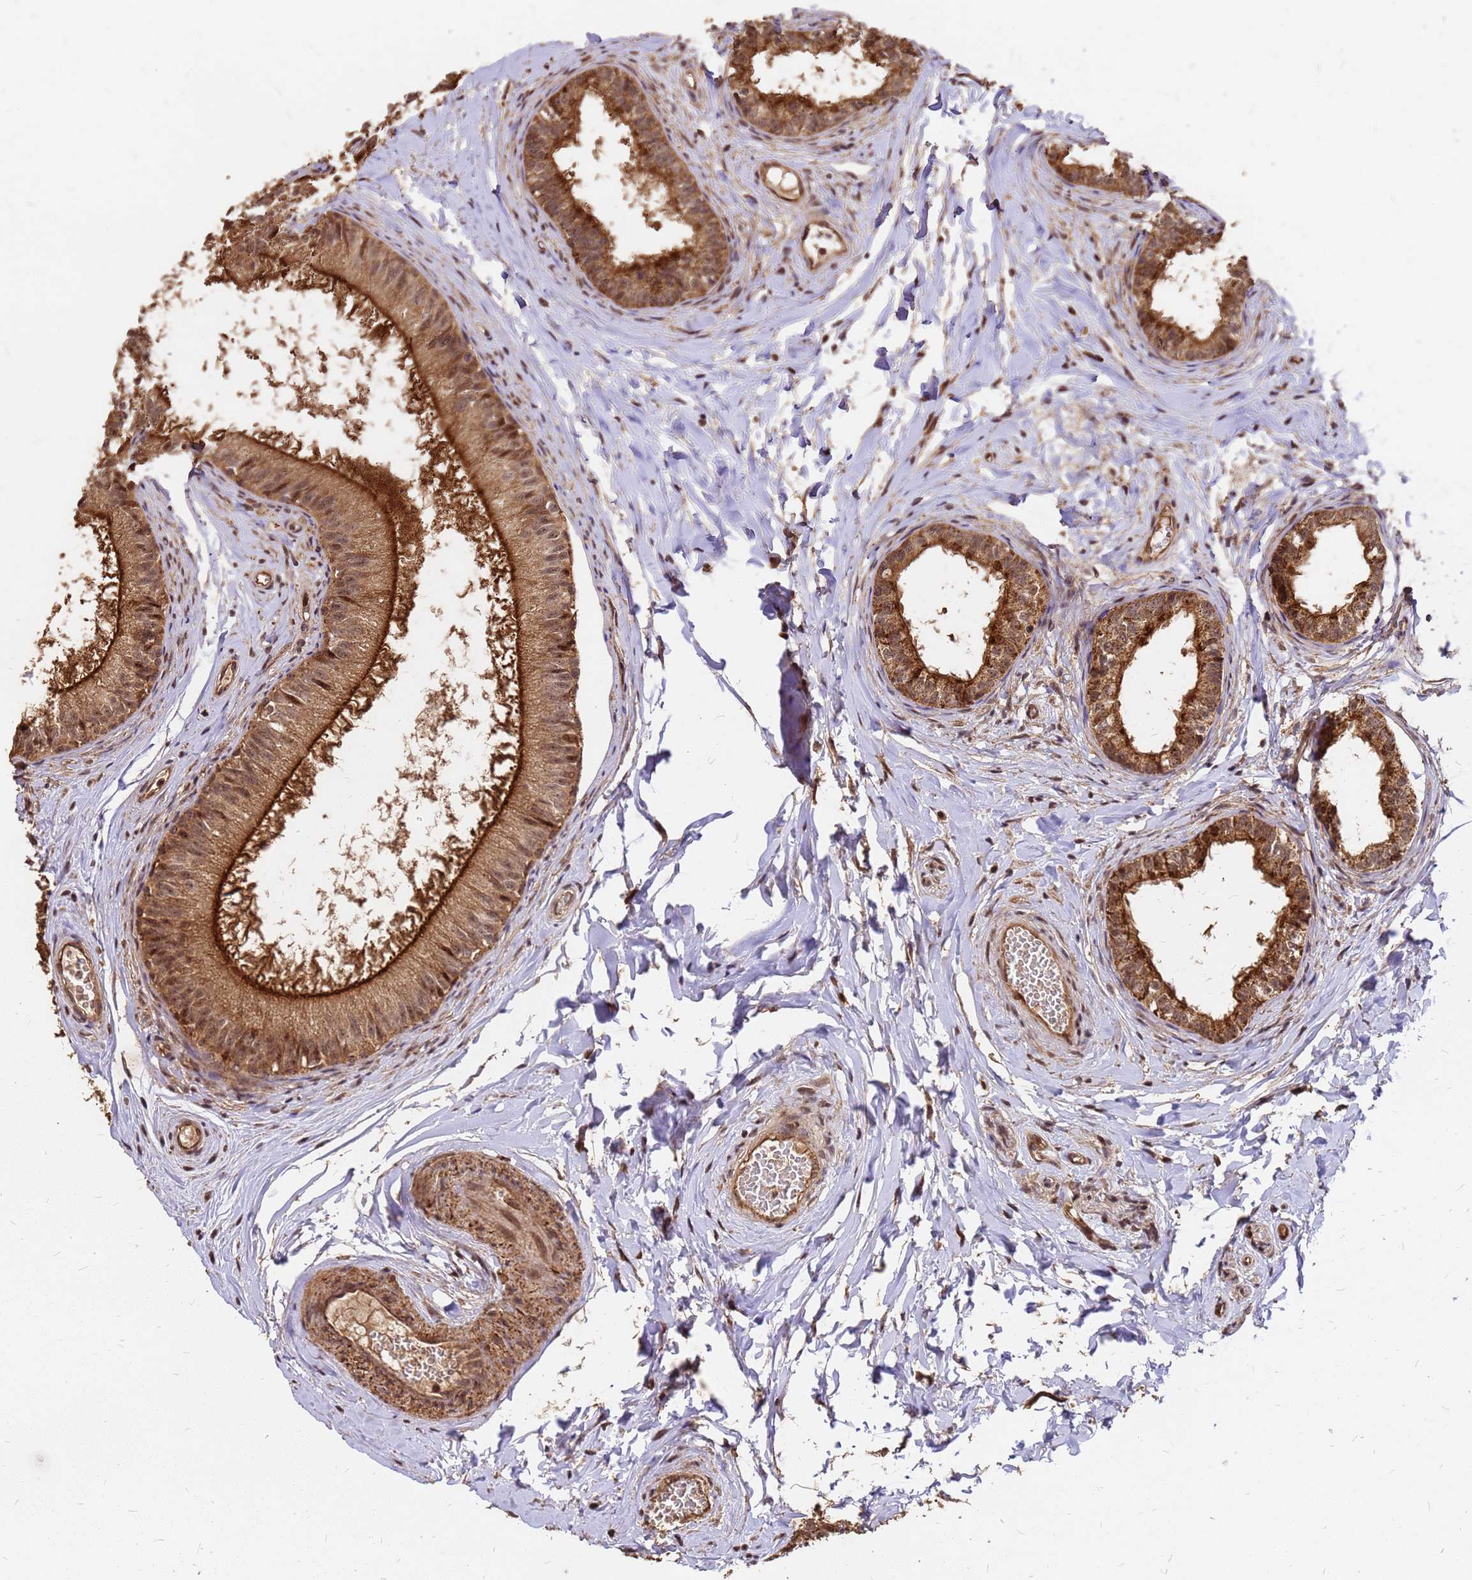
{"staining": {"intensity": "strong", "quantity": ">75%", "location": "cytoplasmic/membranous,nuclear"}, "tissue": "epididymis", "cell_type": "Glandular cells", "image_type": "normal", "snomed": [{"axis": "morphology", "description": "Normal tissue, NOS"}, {"axis": "topography", "description": "Epididymis"}], "caption": "Epididymis stained with DAB (3,3'-diaminobenzidine) IHC shows high levels of strong cytoplasmic/membranous,nuclear positivity in about >75% of glandular cells.", "gene": "GPATCH8", "patient": {"sex": "male", "age": 34}}